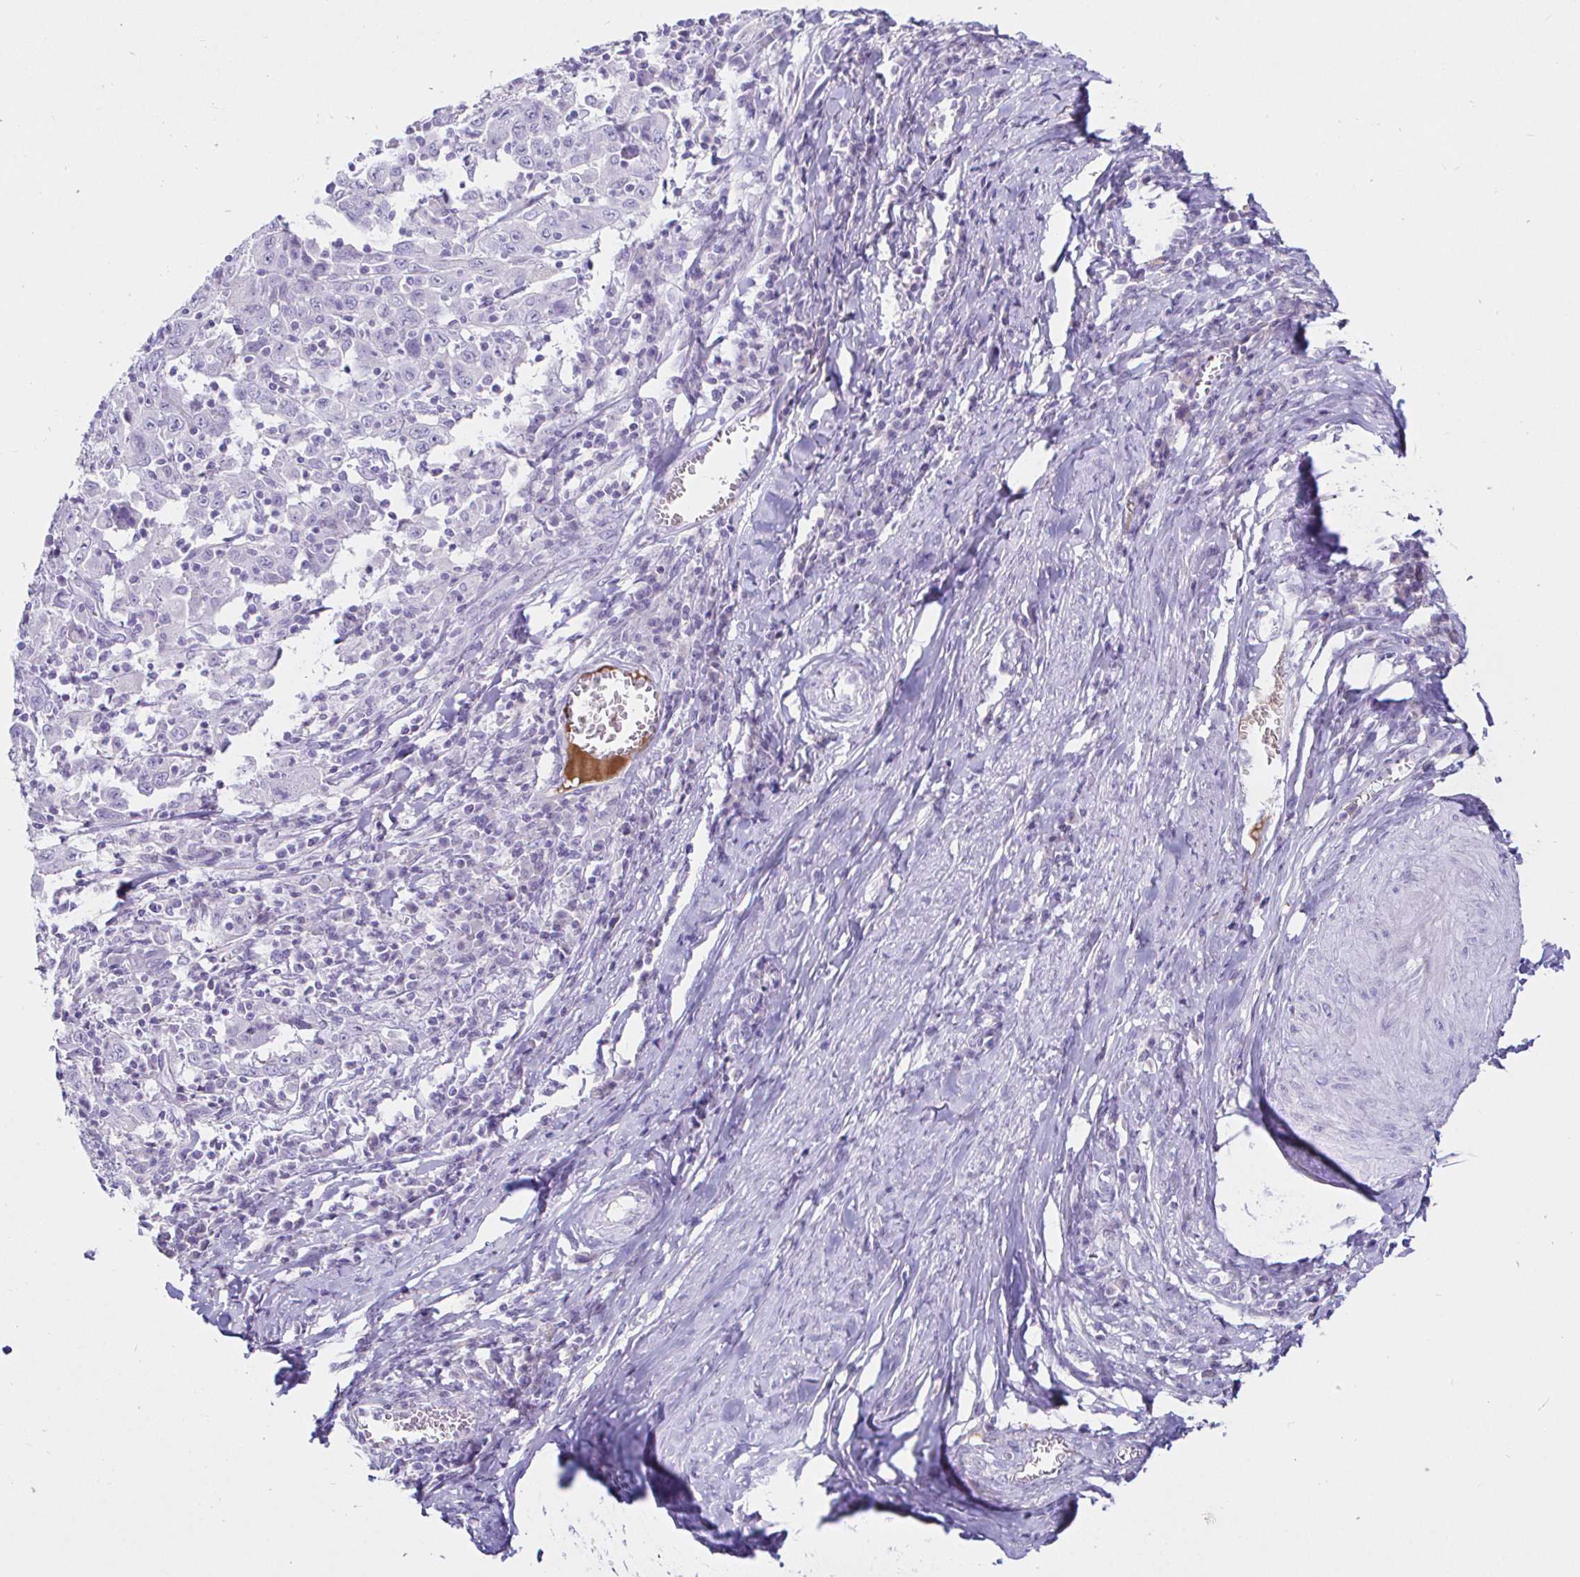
{"staining": {"intensity": "negative", "quantity": "none", "location": "none"}, "tissue": "cervical cancer", "cell_type": "Tumor cells", "image_type": "cancer", "snomed": [{"axis": "morphology", "description": "Squamous cell carcinoma, NOS"}, {"axis": "topography", "description": "Cervix"}], "caption": "This is an immunohistochemistry histopathology image of human cervical cancer (squamous cell carcinoma). There is no staining in tumor cells.", "gene": "SAA4", "patient": {"sex": "female", "age": 46}}